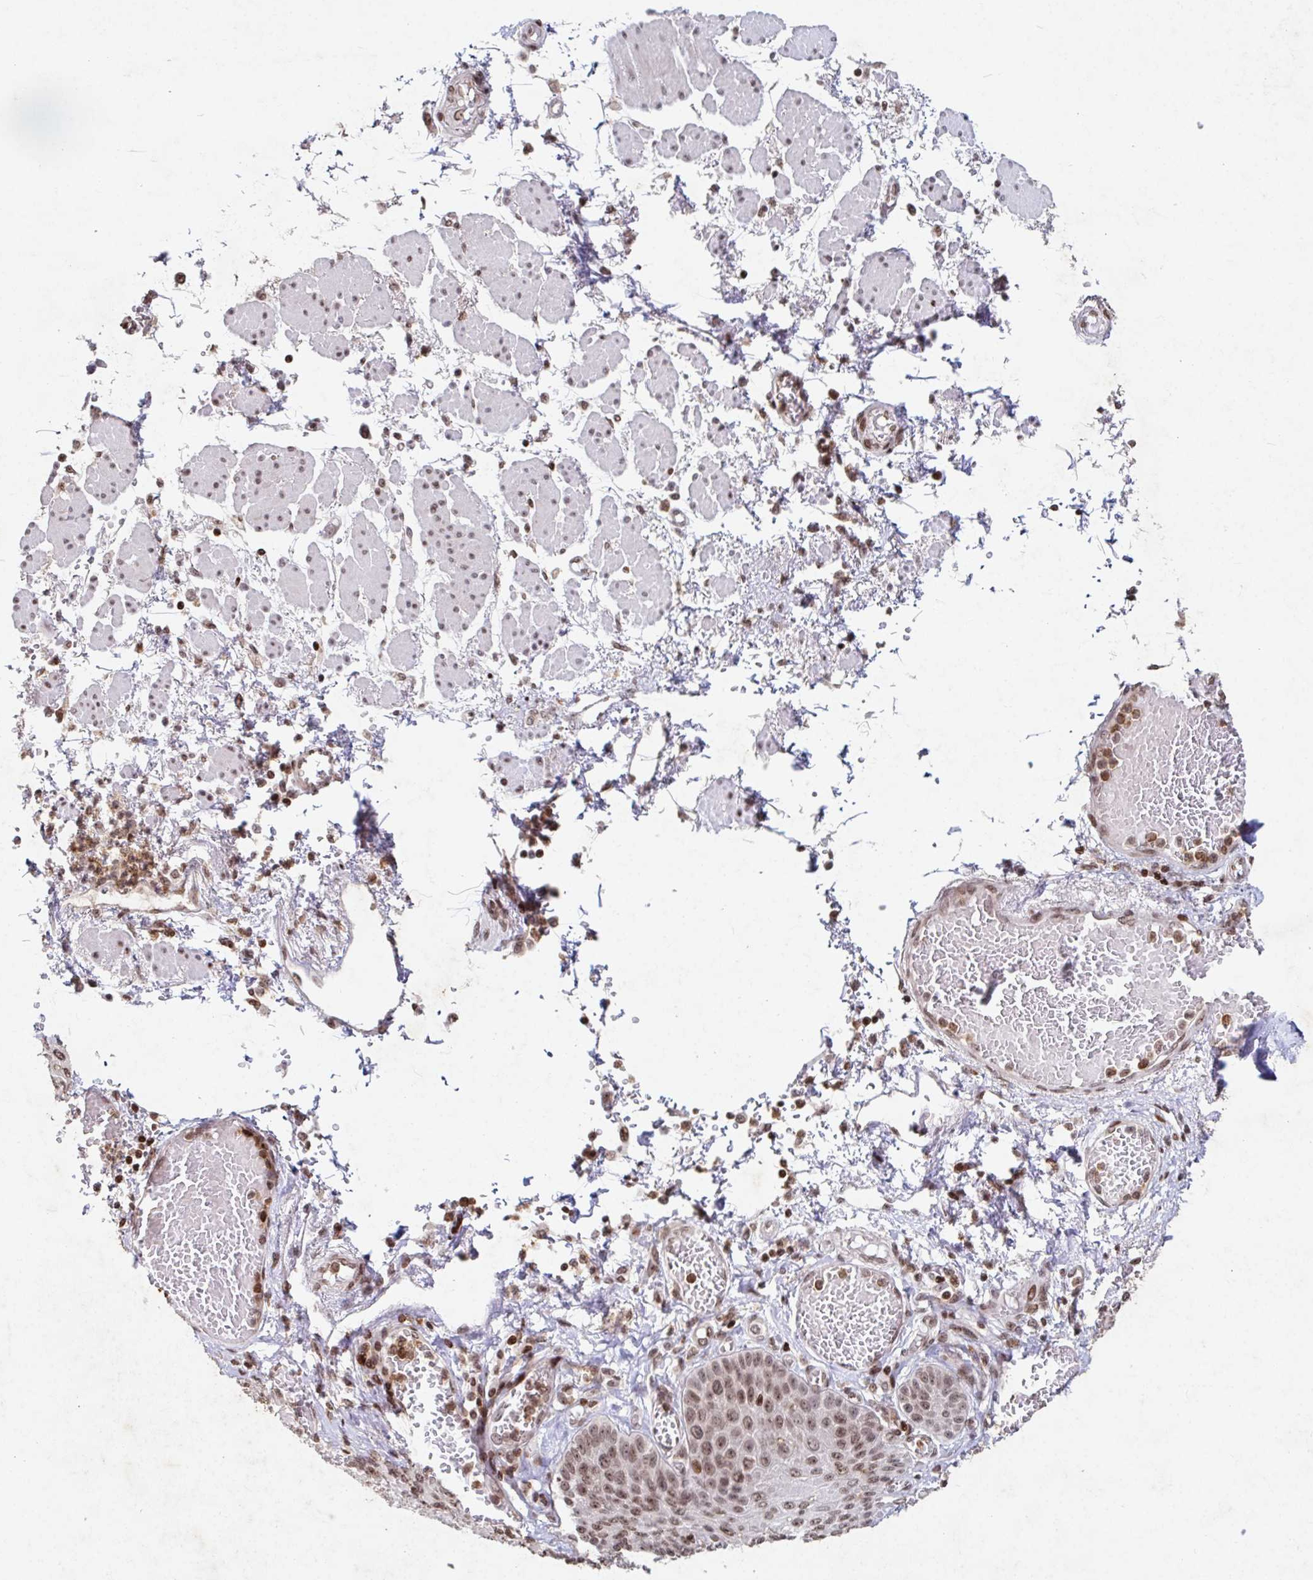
{"staining": {"intensity": "moderate", "quantity": ">75%", "location": "nuclear"}, "tissue": "esophagus", "cell_type": "Squamous epithelial cells", "image_type": "normal", "snomed": [{"axis": "morphology", "description": "Normal tissue, NOS"}, {"axis": "morphology", "description": "Adenocarcinoma, NOS"}, {"axis": "topography", "description": "Esophagus"}], "caption": "IHC (DAB (3,3'-diaminobenzidine)) staining of unremarkable human esophagus shows moderate nuclear protein staining in about >75% of squamous epithelial cells.", "gene": "C19orf53", "patient": {"sex": "male", "age": 81}}